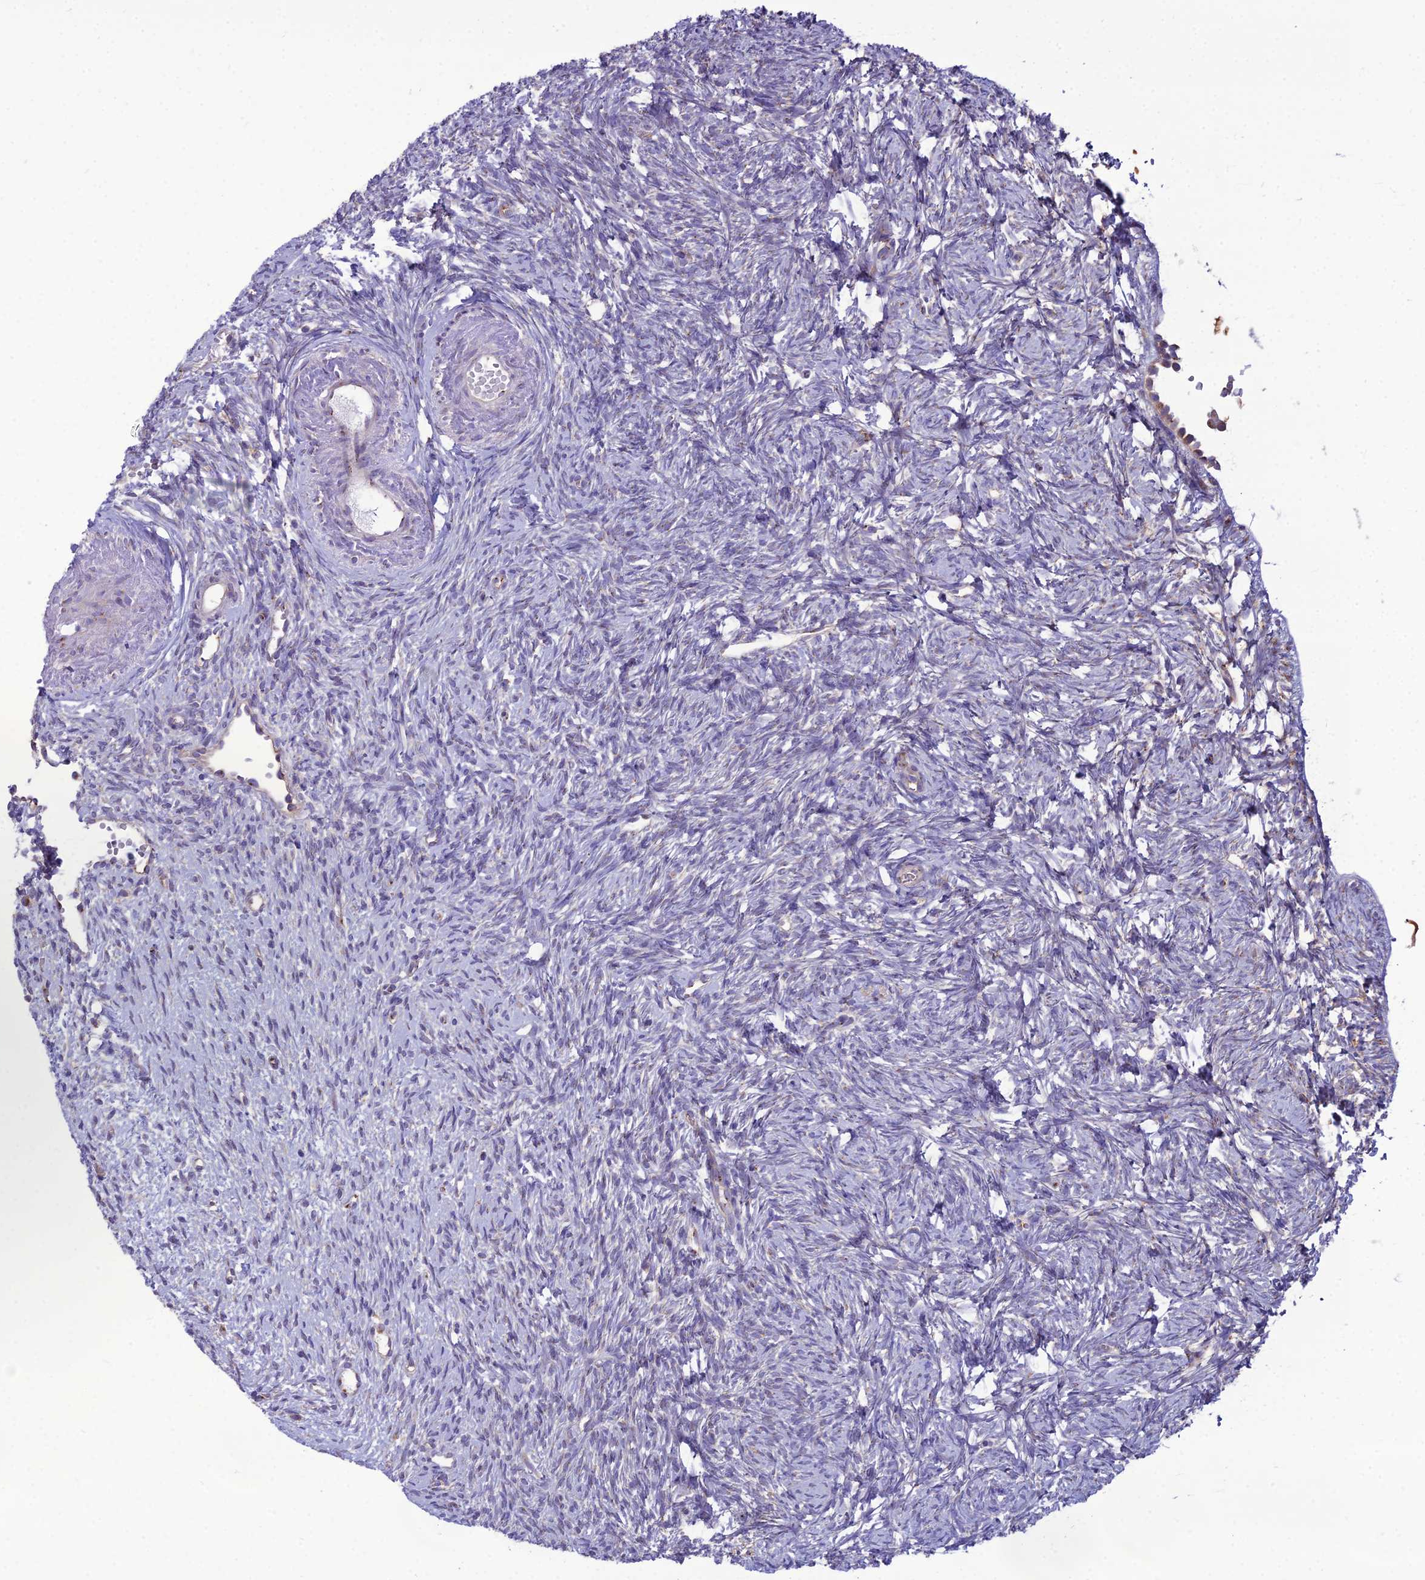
{"staining": {"intensity": "moderate", "quantity": "25%-75%", "location": "cytoplasmic/membranous"}, "tissue": "ovary", "cell_type": "Follicle cells", "image_type": "normal", "snomed": [{"axis": "morphology", "description": "Normal tissue, NOS"}, {"axis": "topography", "description": "Ovary"}], "caption": "Immunohistochemistry (IHC) (DAB (3,3'-diaminobenzidine)) staining of normal ovary displays moderate cytoplasmic/membranous protein positivity in approximately 25%-75% of follicle cells. Ihc stains the protein of interest in brown and the nuclei are stained blue.", "gene": "SPRYD7", "patient": {"sex": "female", "age": 51}}